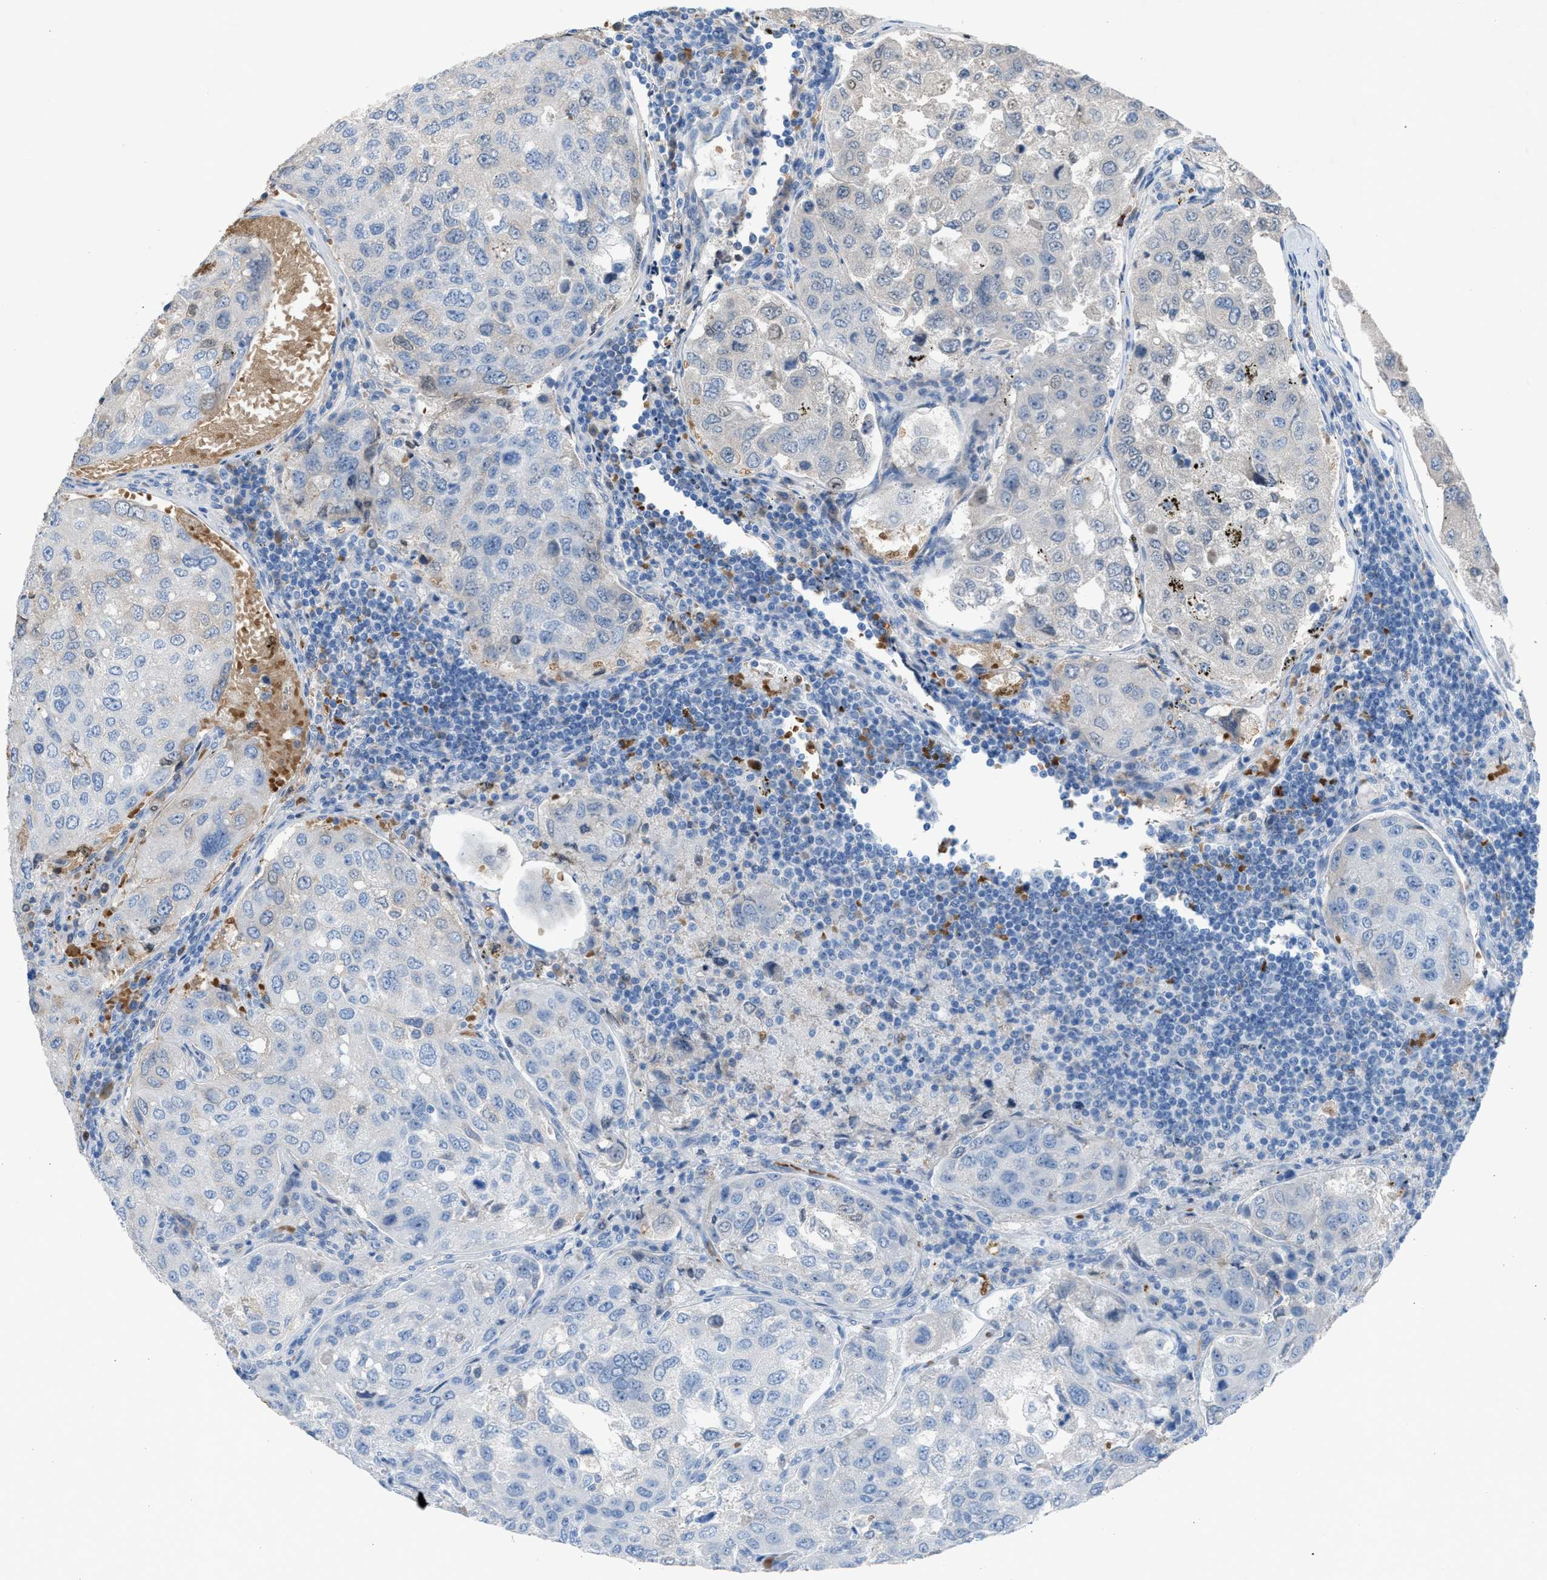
{"staining": {"intensity": "negative", "quantity": "none", "location": "none"}, "tissue": "urothelial cancer", "cell_type": "Tumor cells", "image_type": "cancer", "snomed": [{"axis": "morphology", "description": "Urothelial carcinoma, High grade"}, {"axis": "topography", "description": "Lymph node"}, {"axis": "topography", "description": "Urinary bladder"}], "caption": "Immunohistochemical staining of urothelial cancer exhibits no significant expression in tumor cells.", "gene": "CFAP77", "patient": {"sex": "male", "age": 51}}